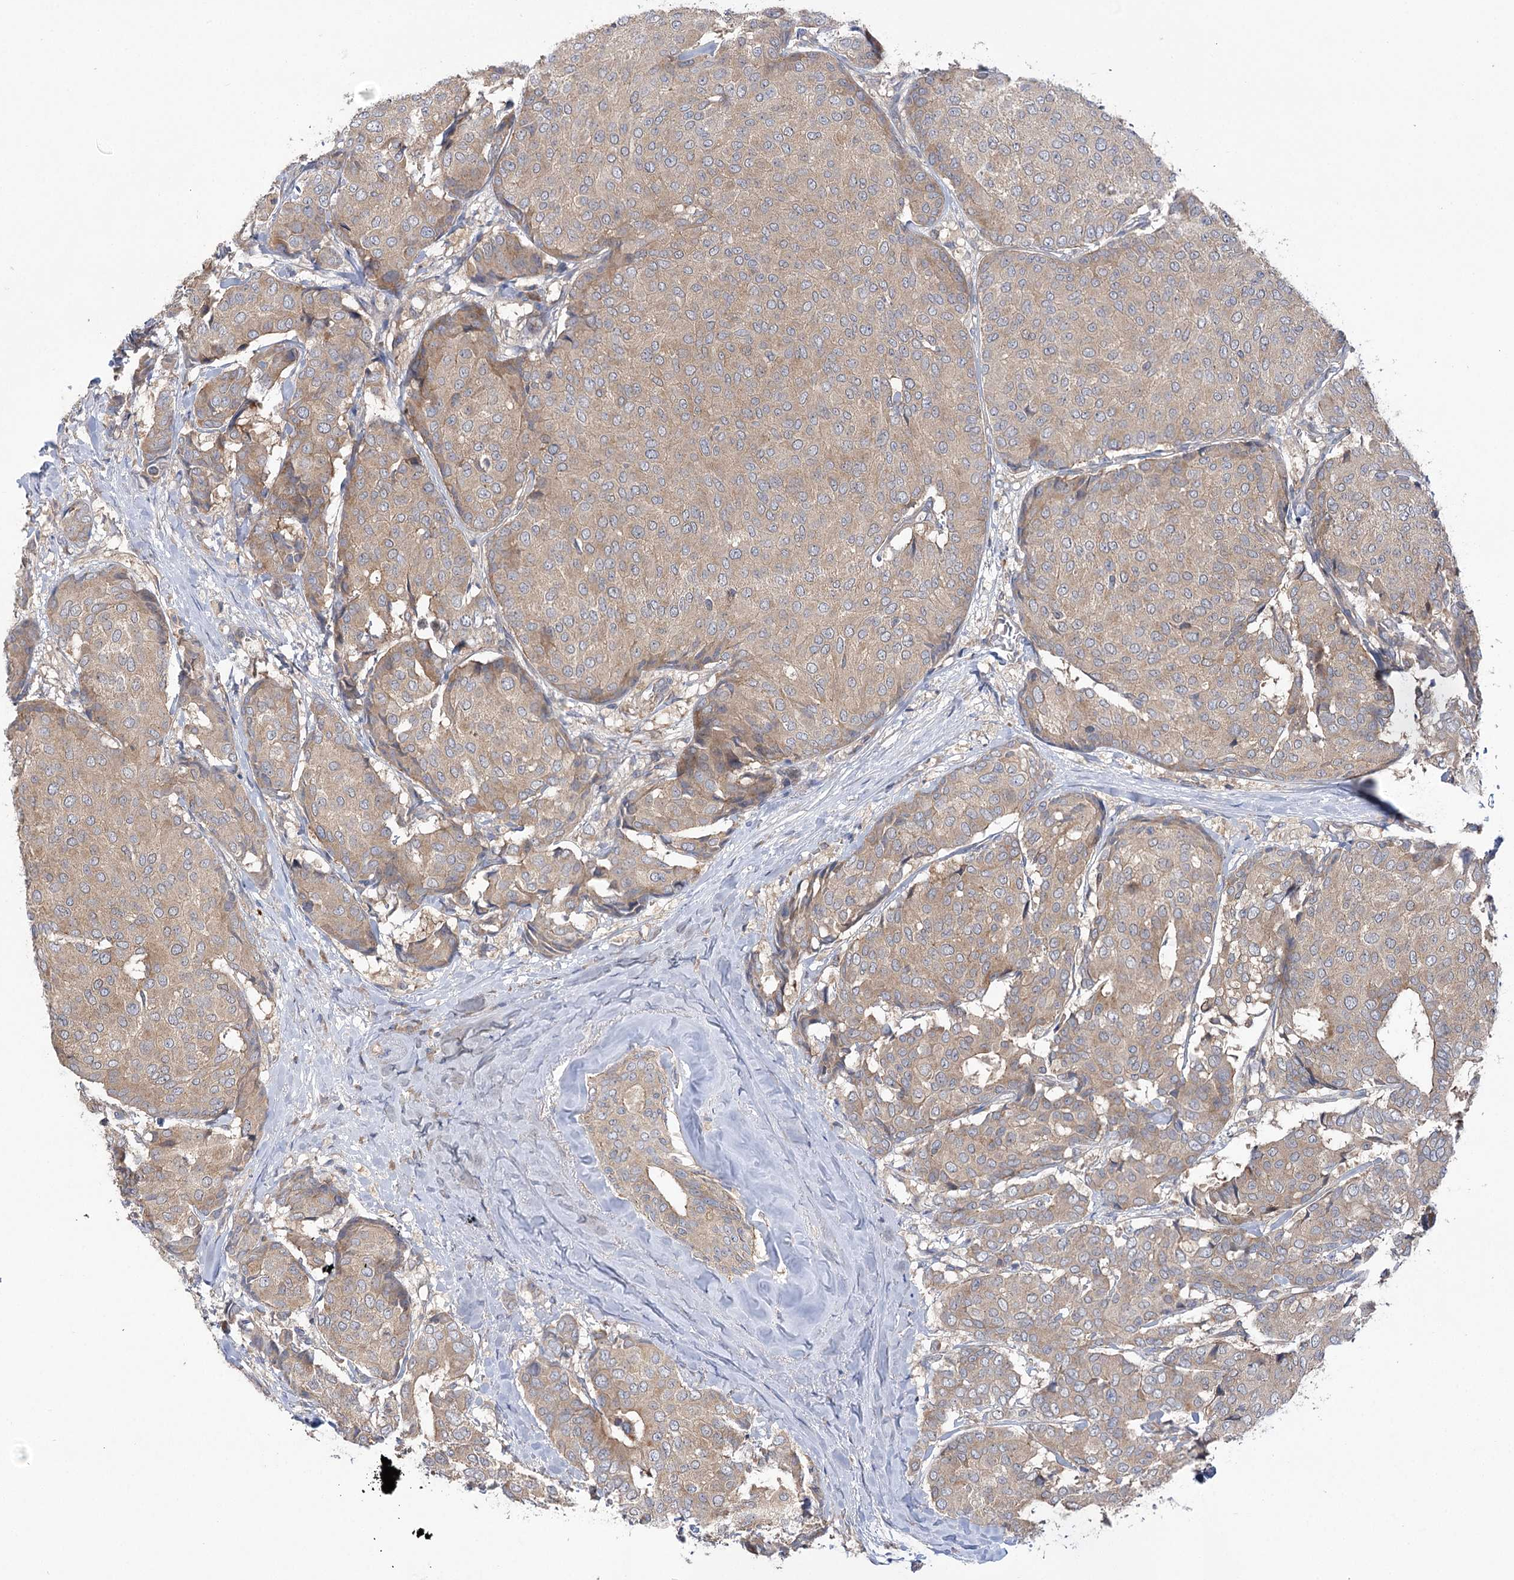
{"staining": {"intensity": "weak", "quantity": ">75%", "location": "cytoplasmic/membranous"}, "tissue": "breast cancer", "cell_type": "Tumor cells", "image_type": "cancer", "snomed": [{"axis": "morphology", "description": "Duct carcinoma"}, {"axis": "topography", "description": "Breast"}], "caption": "About >75% of tumor cells in breast cancer show weak cytoplasmic/membranous protein staining as visualized by brown immunohistochemical staining.", "gene": "VPS37B", "patient": {"sex": "female", "age": 75}}